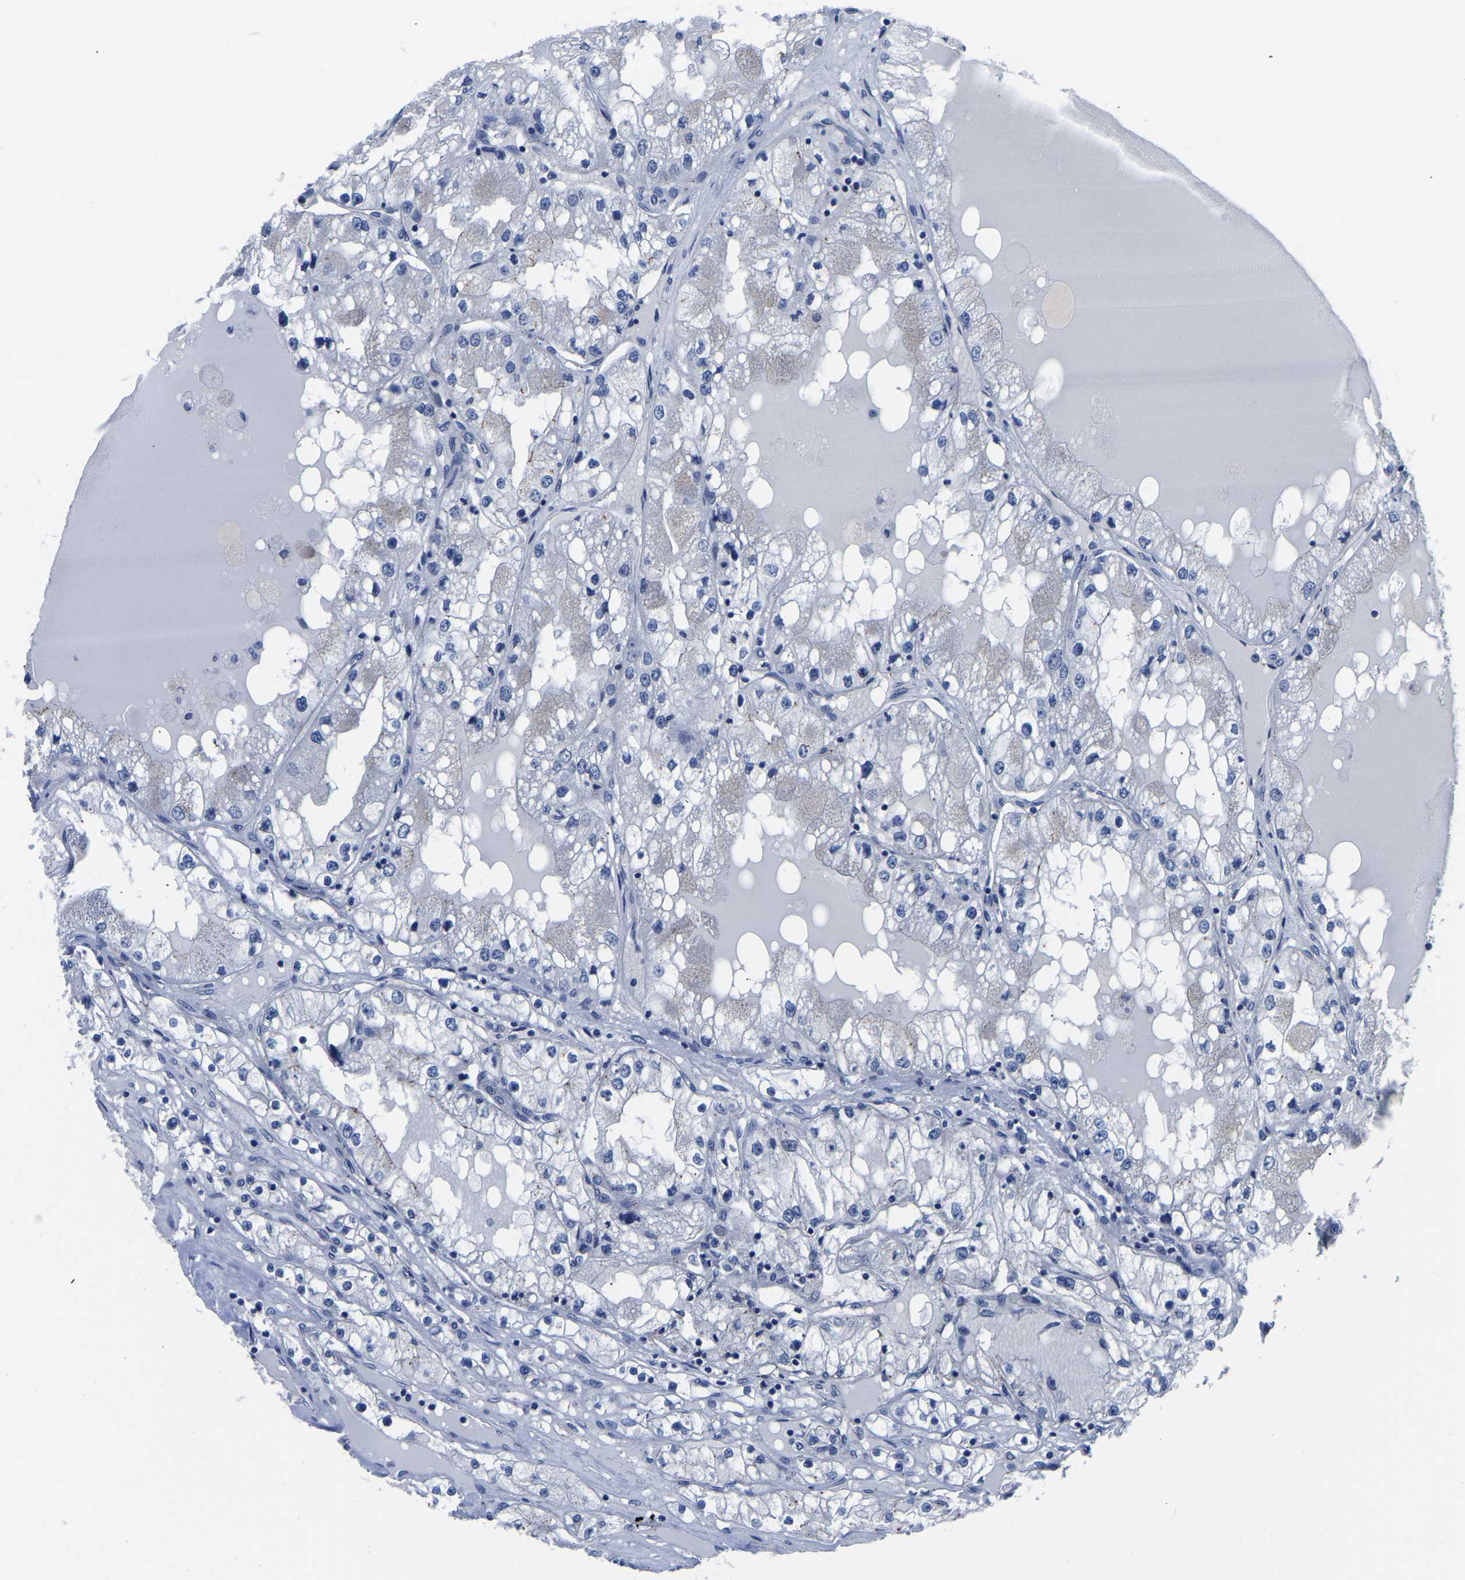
{"staining": {"intensity": "negative", "quantity": "none", "location": "none"}, "tissue": "renal cancer", "cell_type": "Tumor cells", "image_type": "cancer", "snomed": [{"axis": "morphology", "description": "Adenocarcinoma, NOS"}, {"axis": "topography", "description": "Kidney"}], "caption": "DAB (3,3'-diaminobenzidine) immunohistochemical staining of human adenocarcinoma (renal) exhibits no significant staining in tumor cells. (Brightfield microscopy of DAB (3,3'-diaminobenzidine) immunohistochemistry (IHC) at high magnification).", "gene": "TFG", "patient": {"sex": "male", "age": 68}}